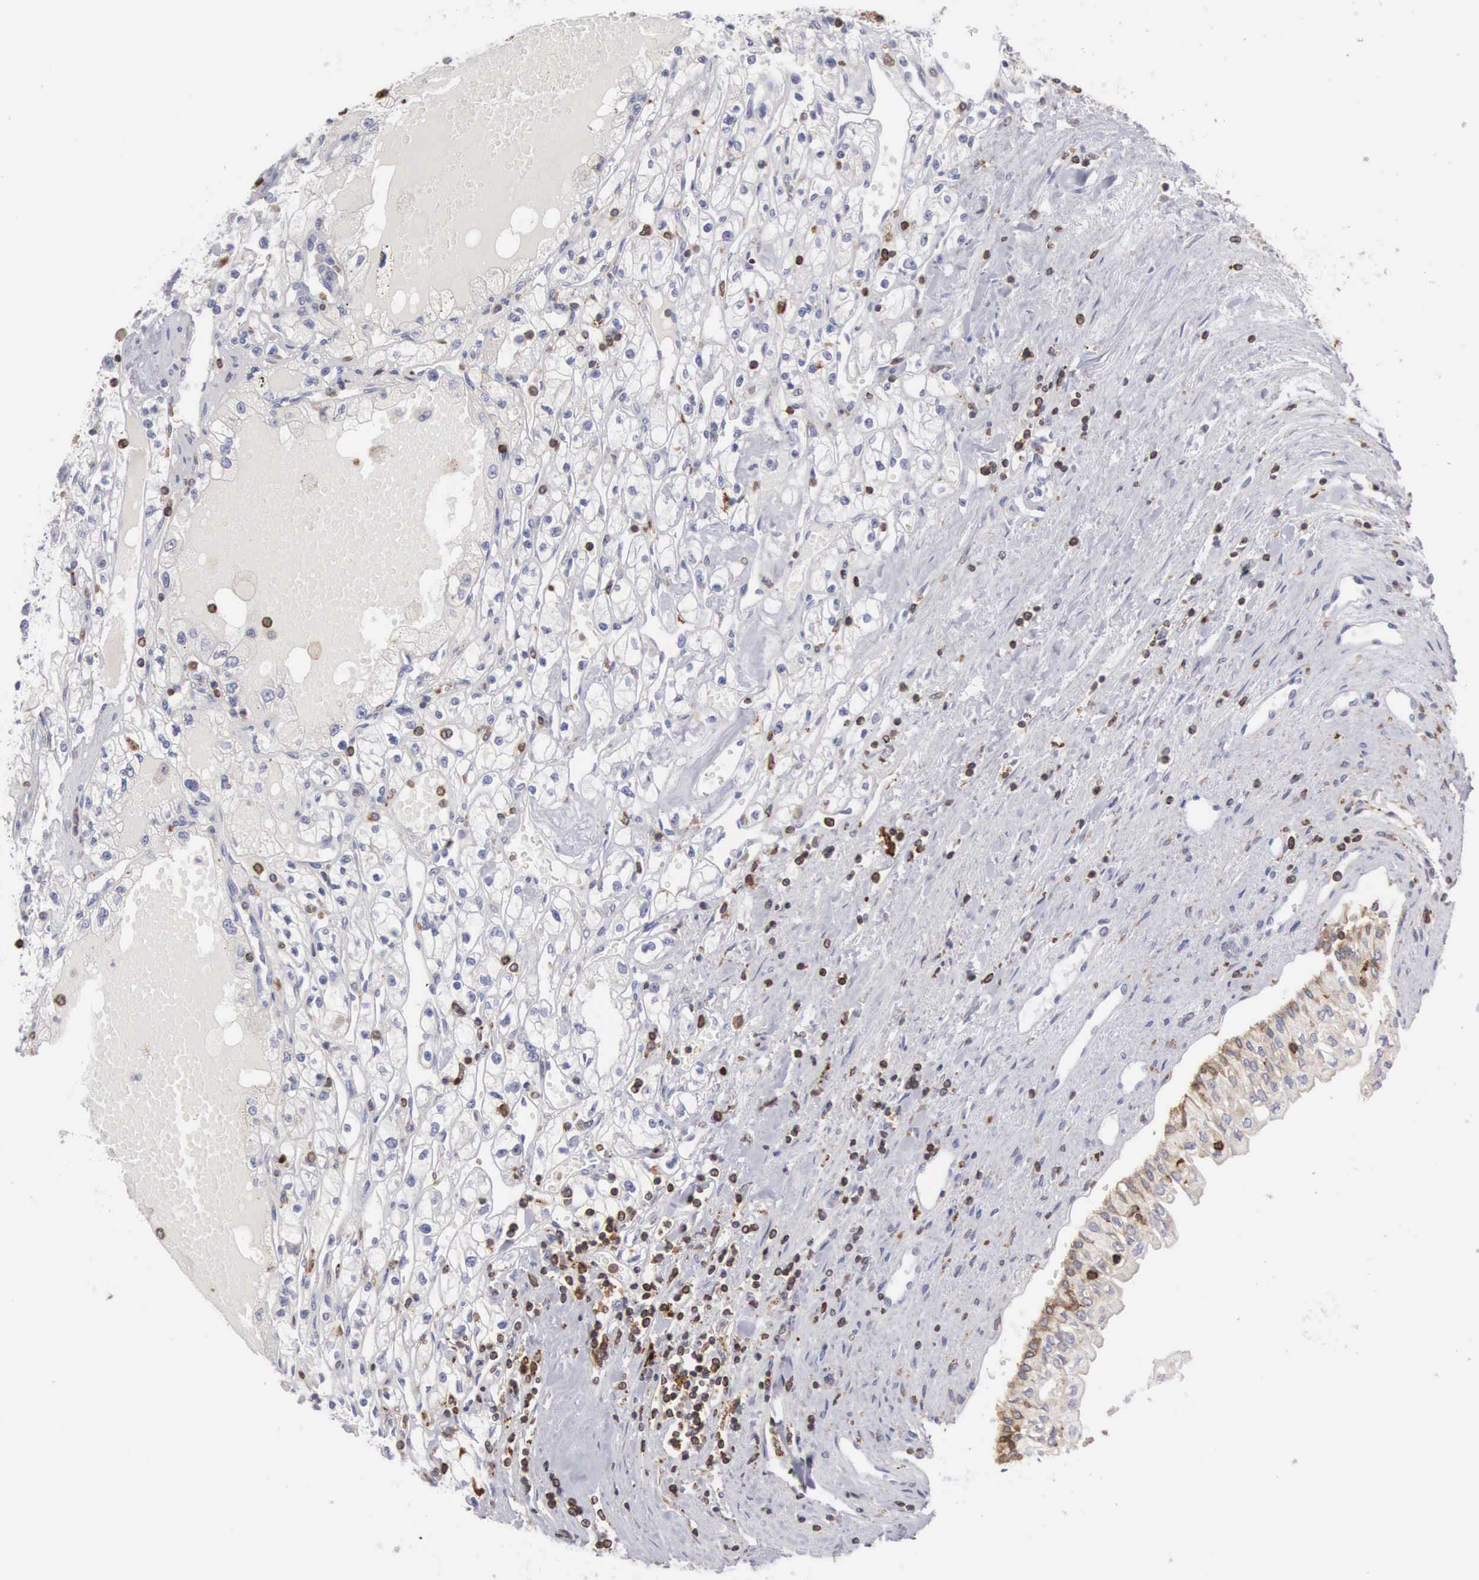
{"staining": {"intensity": "weak", "quantity": "<25%", "location": "cytoplasmic/membranous"}, "tissue": "renal cancer", "cell_type": "Tumor cells", "image_type": "cancer", "snomed": [{"axis": "morphology", "description": "Adenocarcinoma, NOS"}, {"axis": "topography", "description": "Kidney"}], "caption": "The micrograph reveals no significant expression in tumor cells of renal adenocarcinoma. (Stains: DAB immunohistochemistry with hematoxylin counter stain, Microscopy: brightfield microscopy at high magnification).", "gene": "SH3BP1", "patient": {"sex": "male", "age": 56}}